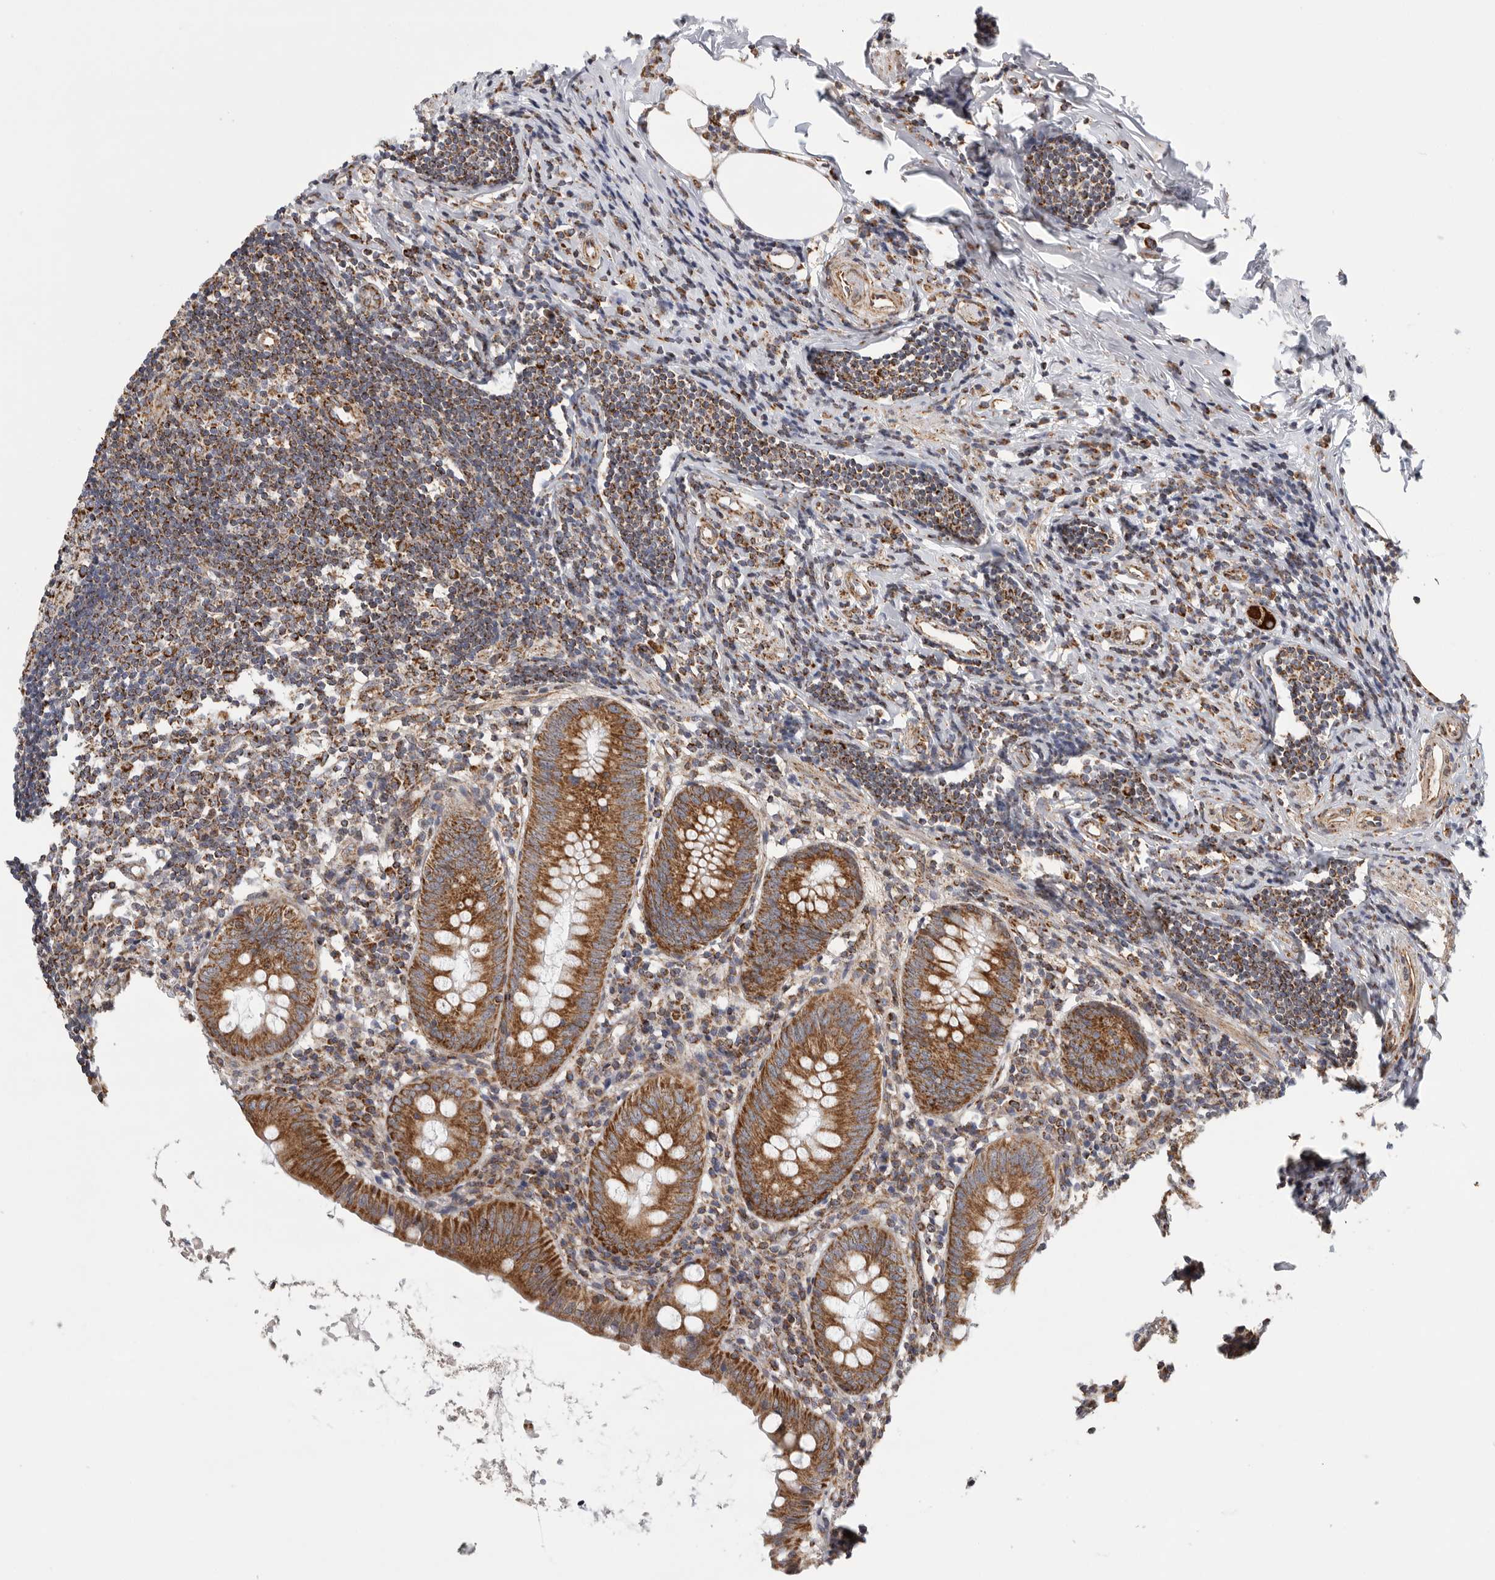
{"staining": {"intensity": "strong", "quantity": ">75%", "location": "cytoplasmic/membranous"}, "tissue": "appendix", "cell_type": "Glandular cells", "image_type": "normal", "snomed": [{"axis": "morphology", "description": "Normal tissue, NOS"}, {"axis": "topography", "description": "Appendix"}], "caption": "This is a photomicrograph of IHC staining of benign appendix, which shows strong staining in the cytoplasmic/membranous of glandular cells.", "gene": "FKBP8", "patient": {"sex": "female", "age": 54}}